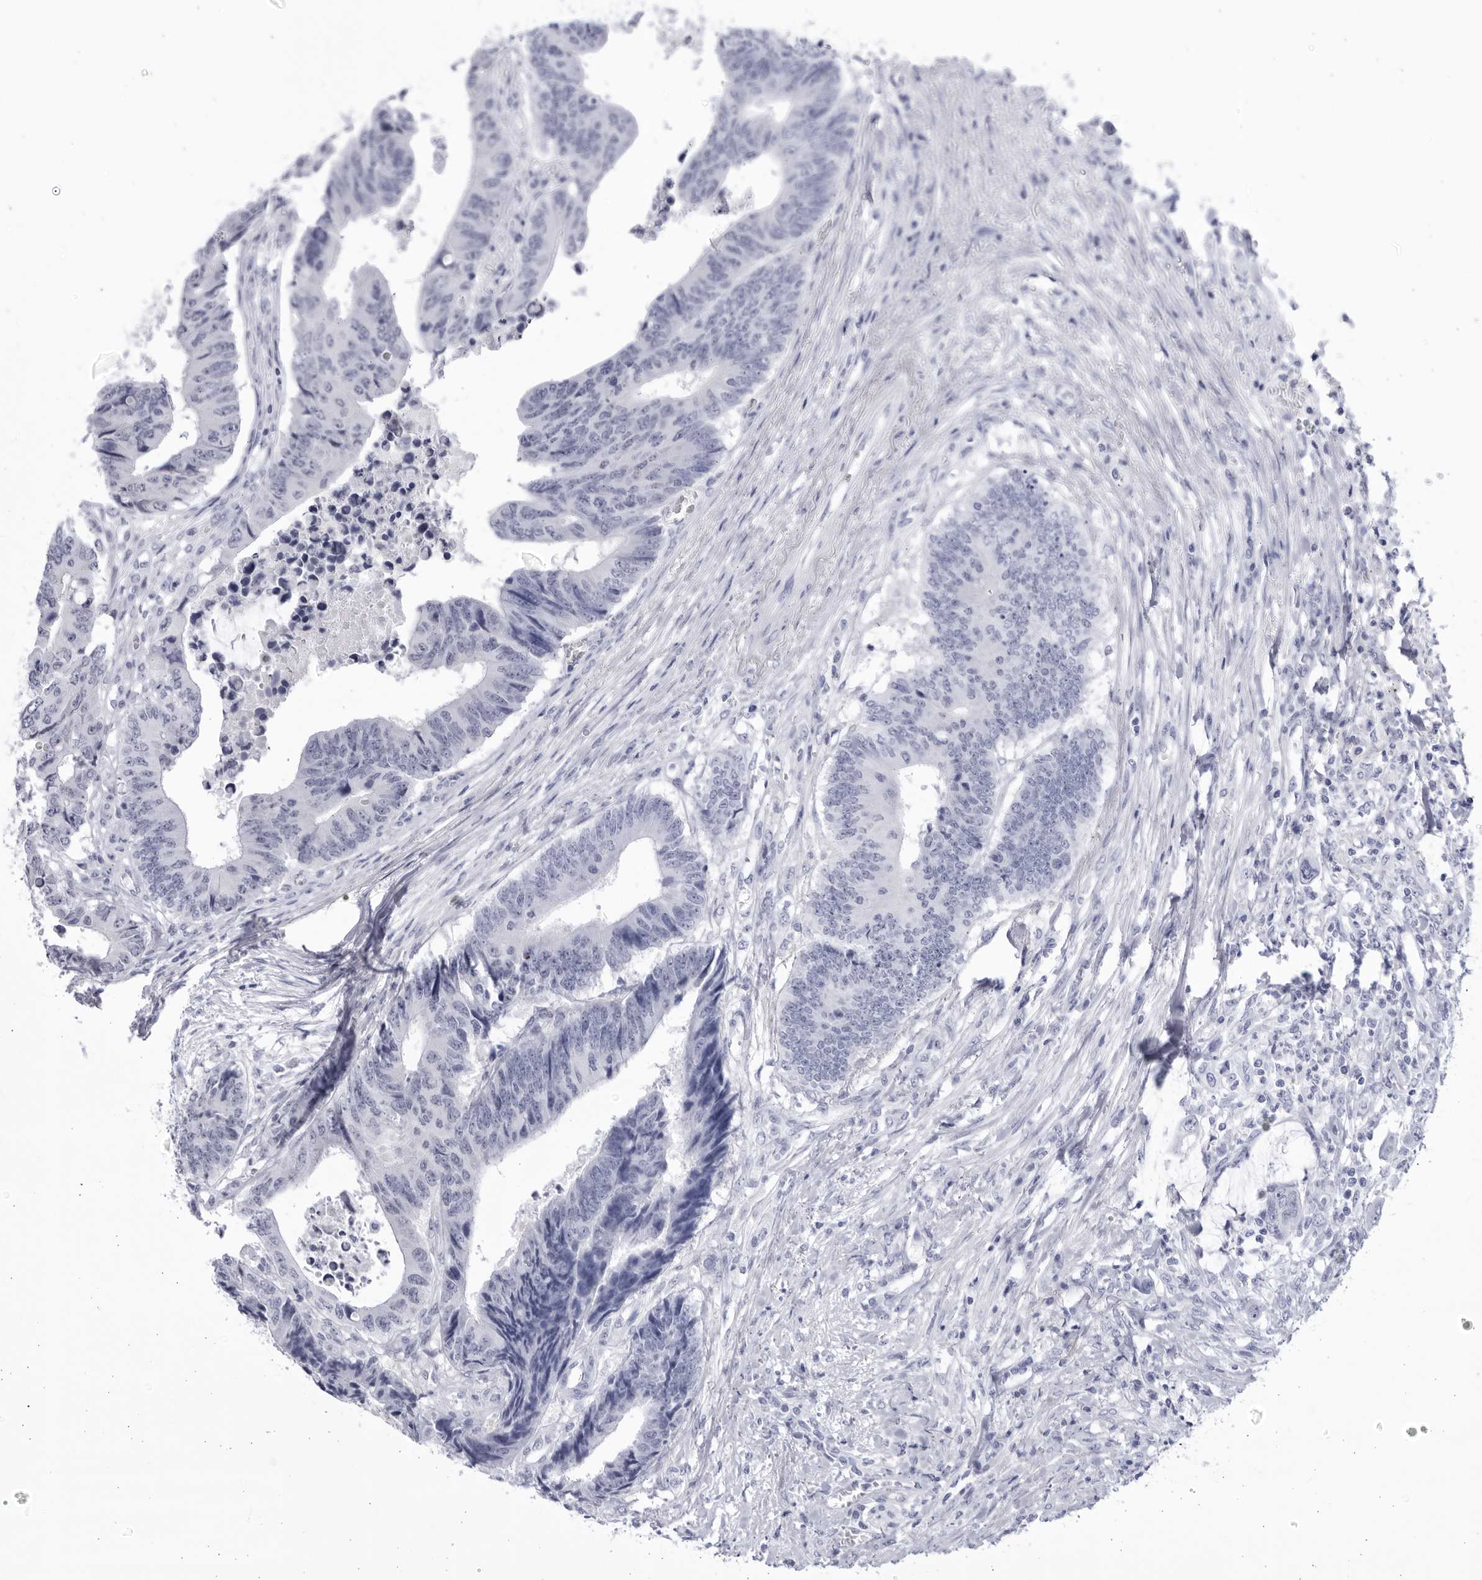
{"staining": {"intensity": "negative", "quantity": "none", "location": "none"}, "tissue": "colorectal cancer", "cell_type": "Tumor cells", "image_type": "cancer", "snomed": [{"axis": "morphology", "description": "Adenocarcinoma, NOS"}, {"axis": "topography", "description": "Rectum"}], "caption": "Tumor cells show no significant protein staining in colorectal cancer (adenocarcinoma).", "gene": "CCDC181", "patient": {"sex": "male", "age": 84}}